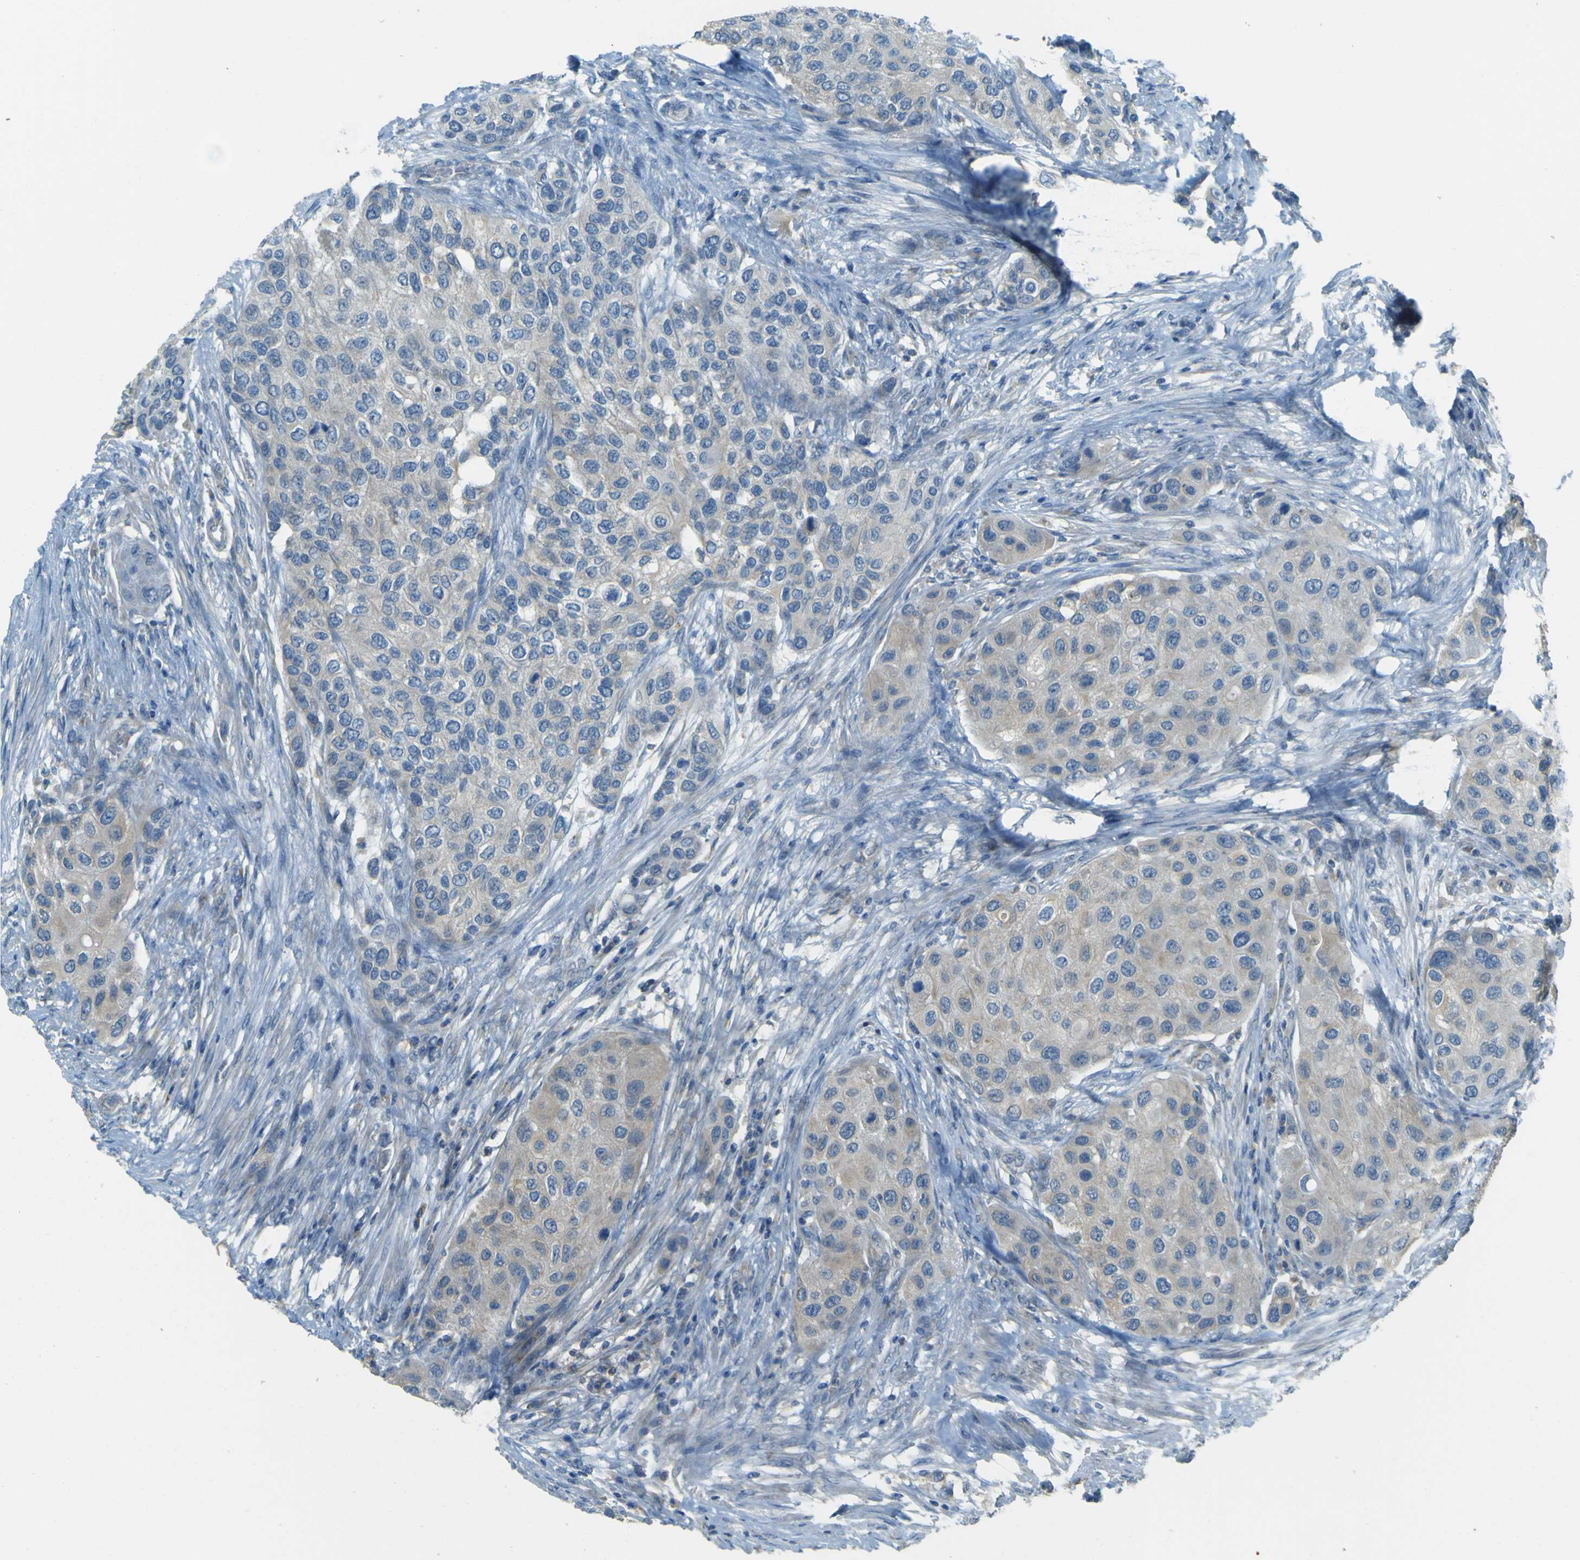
{"staining": {"intensity": "weak", "quantity": "25%-75%", "location": "cytoplasmic/membranous"}, "tissue": "urothelial cancer", "cell_type": "Tumor cells", "image_type": "cancer", "snomed": [{"axis": "morphology", "description": "Urothelial carcinoma, High grade"}, {"axis": "topography", "description": "Urinary bladder"}], "caption": "Immunohistochemistry (IHC) of human high-grade urothelial carcinoma reveals low levels of weak cytoplasmic/membranous expression in approximately 25%-75% of tumor cells.", "gene": "FKTN", "patient": {"sex": "female", "age": 56}}